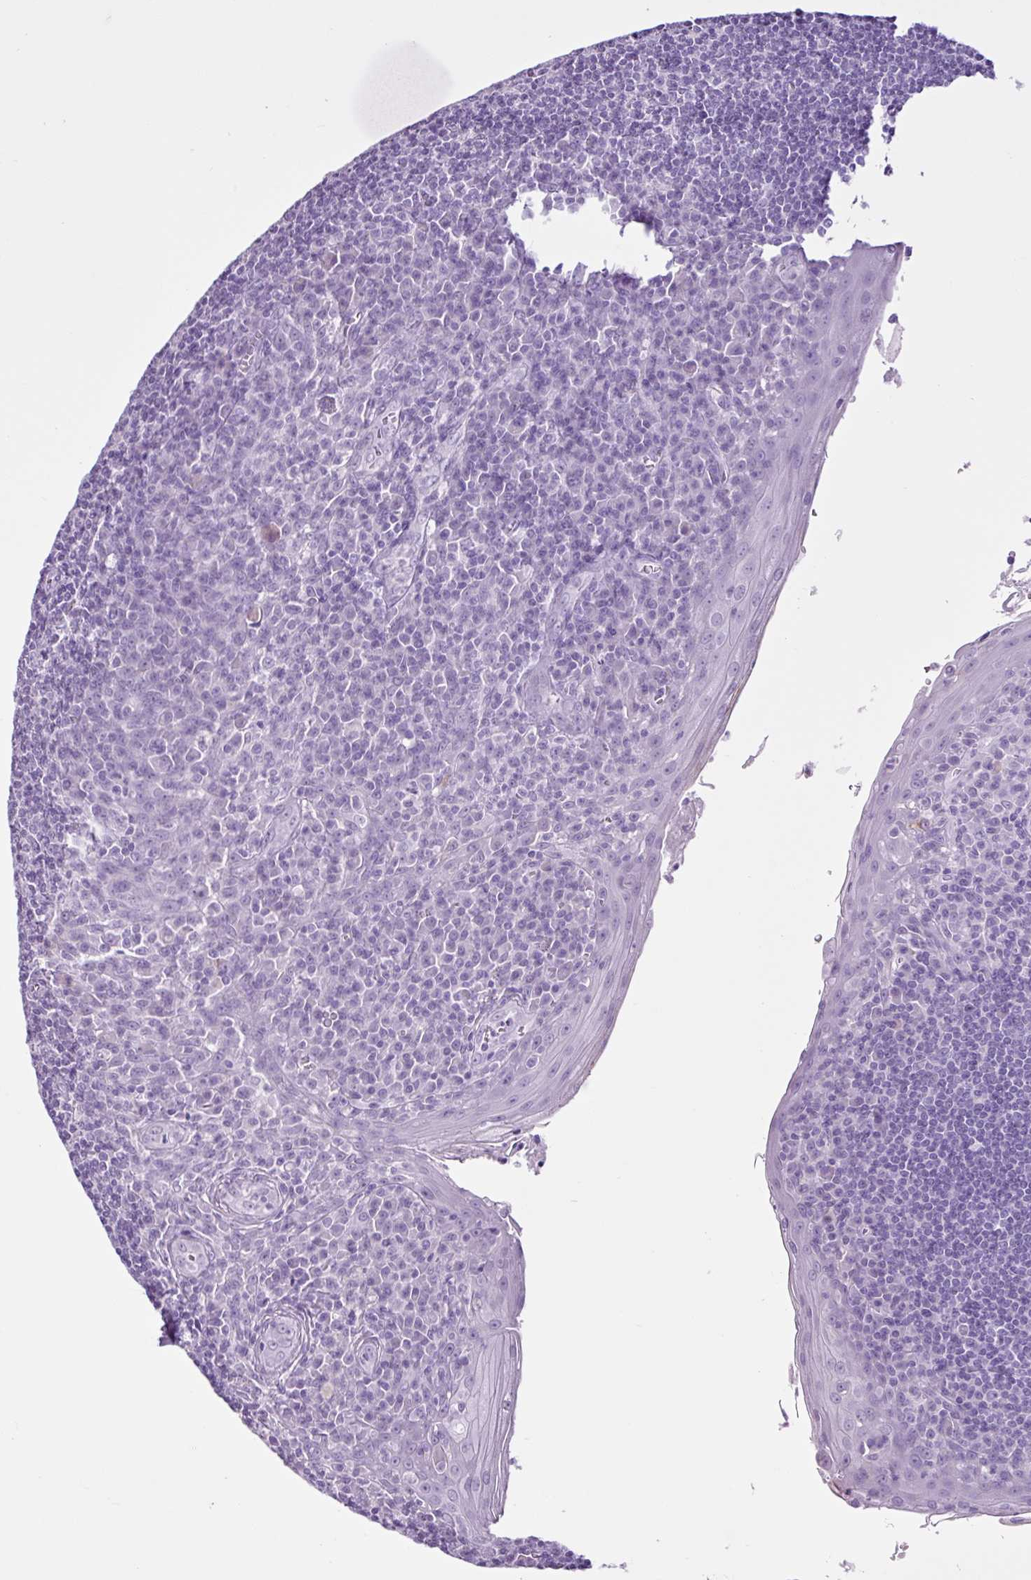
{"staining": {"intensity": "negative", "quantity": "none", "location": "none"}, "tissue": "tonsil", "cell_type": "Germinal center cells", "image_type": "normal", "snomed": [{"axis": "morphology", "description": "Normal tissue, NOS"}, {"axis": "topography", "description": "Tonsil"}], "caption": "This is a micrograph of immunohistochemistry (IHC) staining of benign tonsil, which shows no positivity in germinal center cells.", "gene": "PGR", "patient": {"sex": "male", "age": 27}}